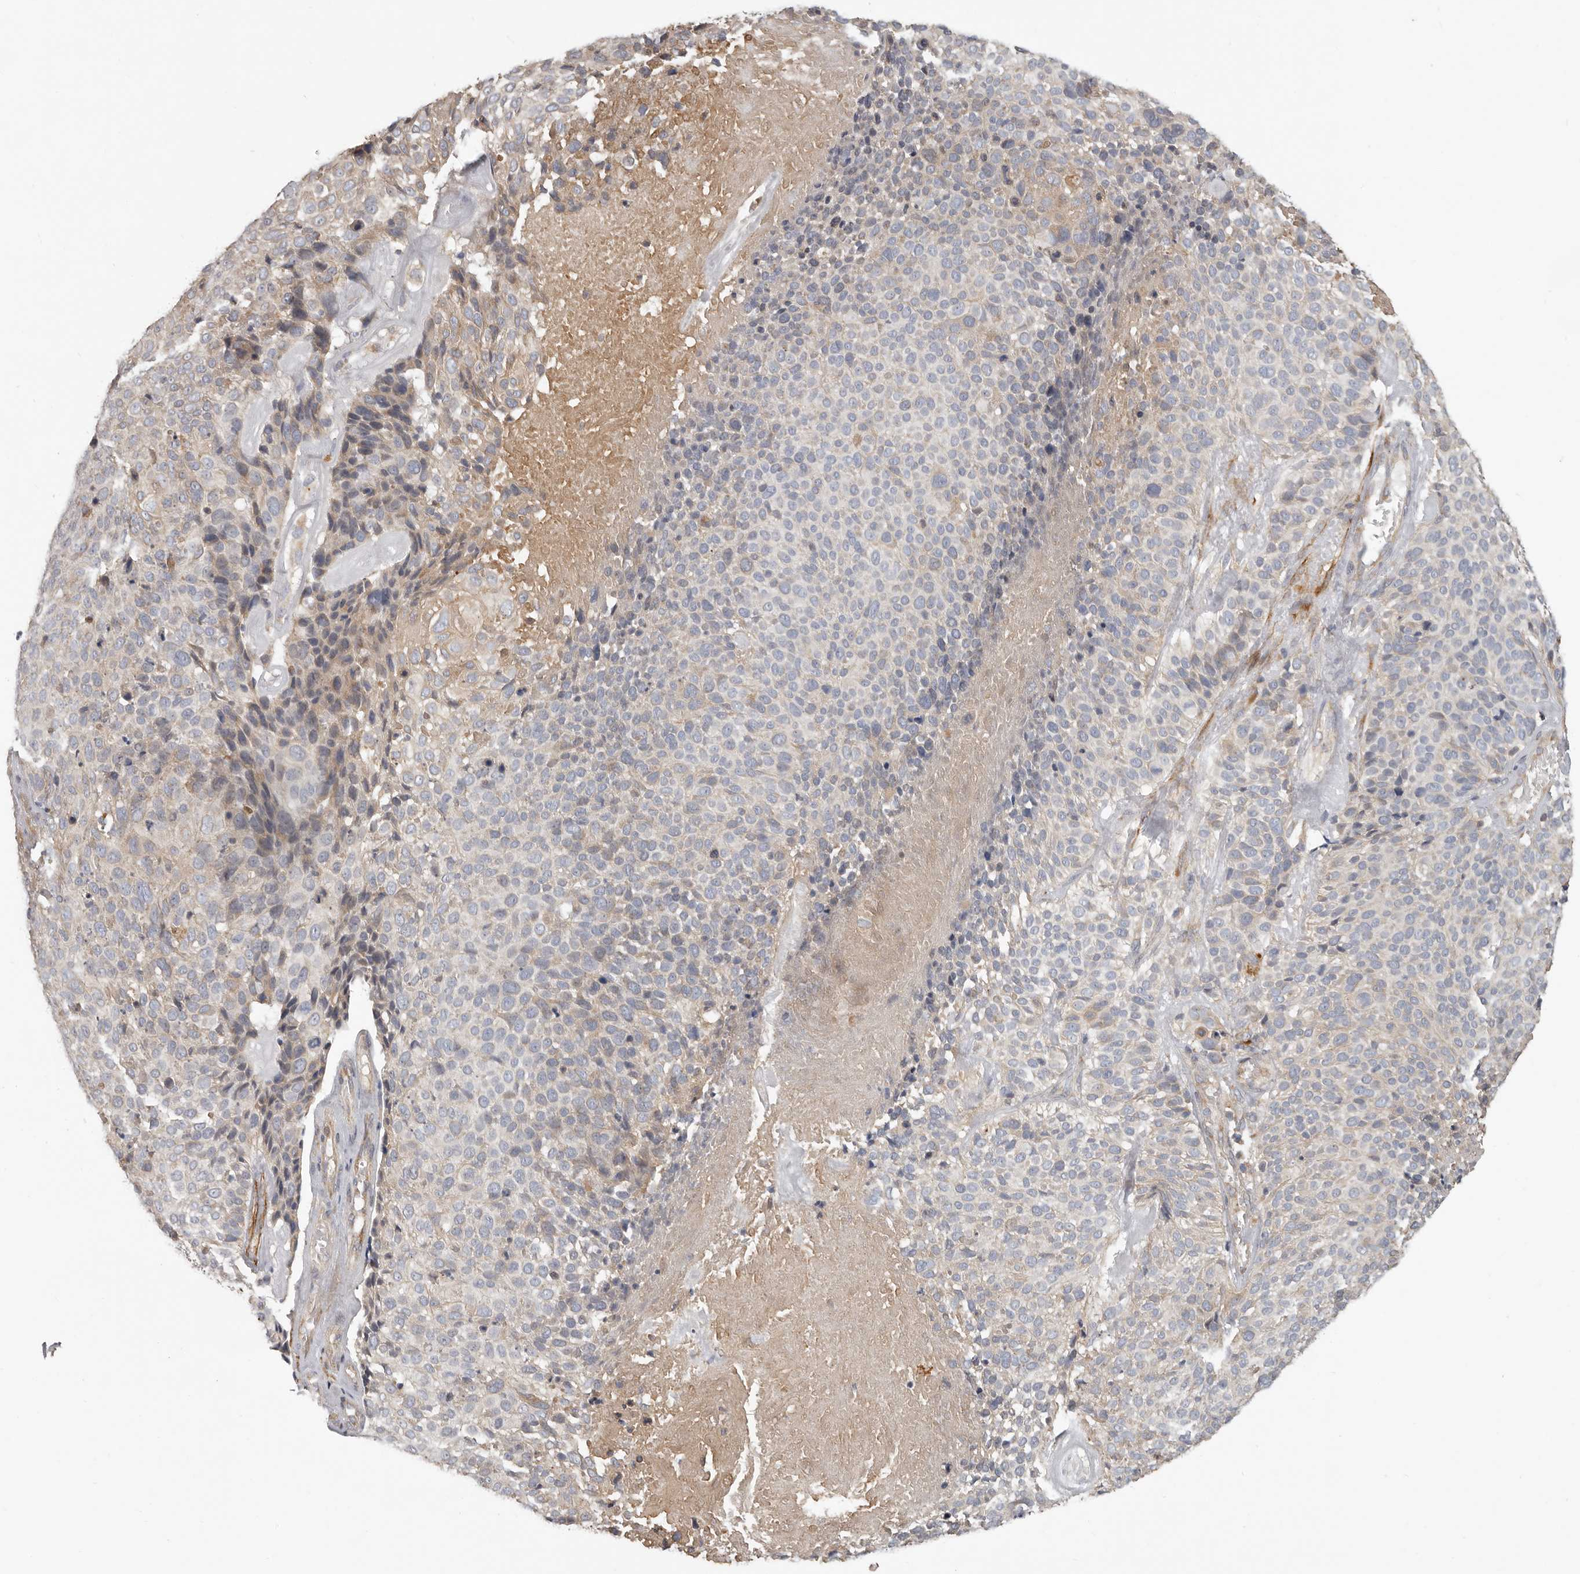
{"staining": {"intensity": "weak", "quantity": "<25%", "location": "cytoplasmic/membranous"}, "tissue": "cervical cancer", "cell_type": "Tumor cells", "image_type": "cancer", "snomed": [{"axis": "morphology", "description": "Squamous cell carcinoma, NOS"}, {"axis": "topography", "description": "Cervix"}], "caption": "Human cervical cancer (squamous cell carcinoma) stained for a protein using immunohistochemistry (IHC) exhibits no positivity in tumor cells.", "gene": "UNK", "patient": {"sex": "female", "age": 74}}